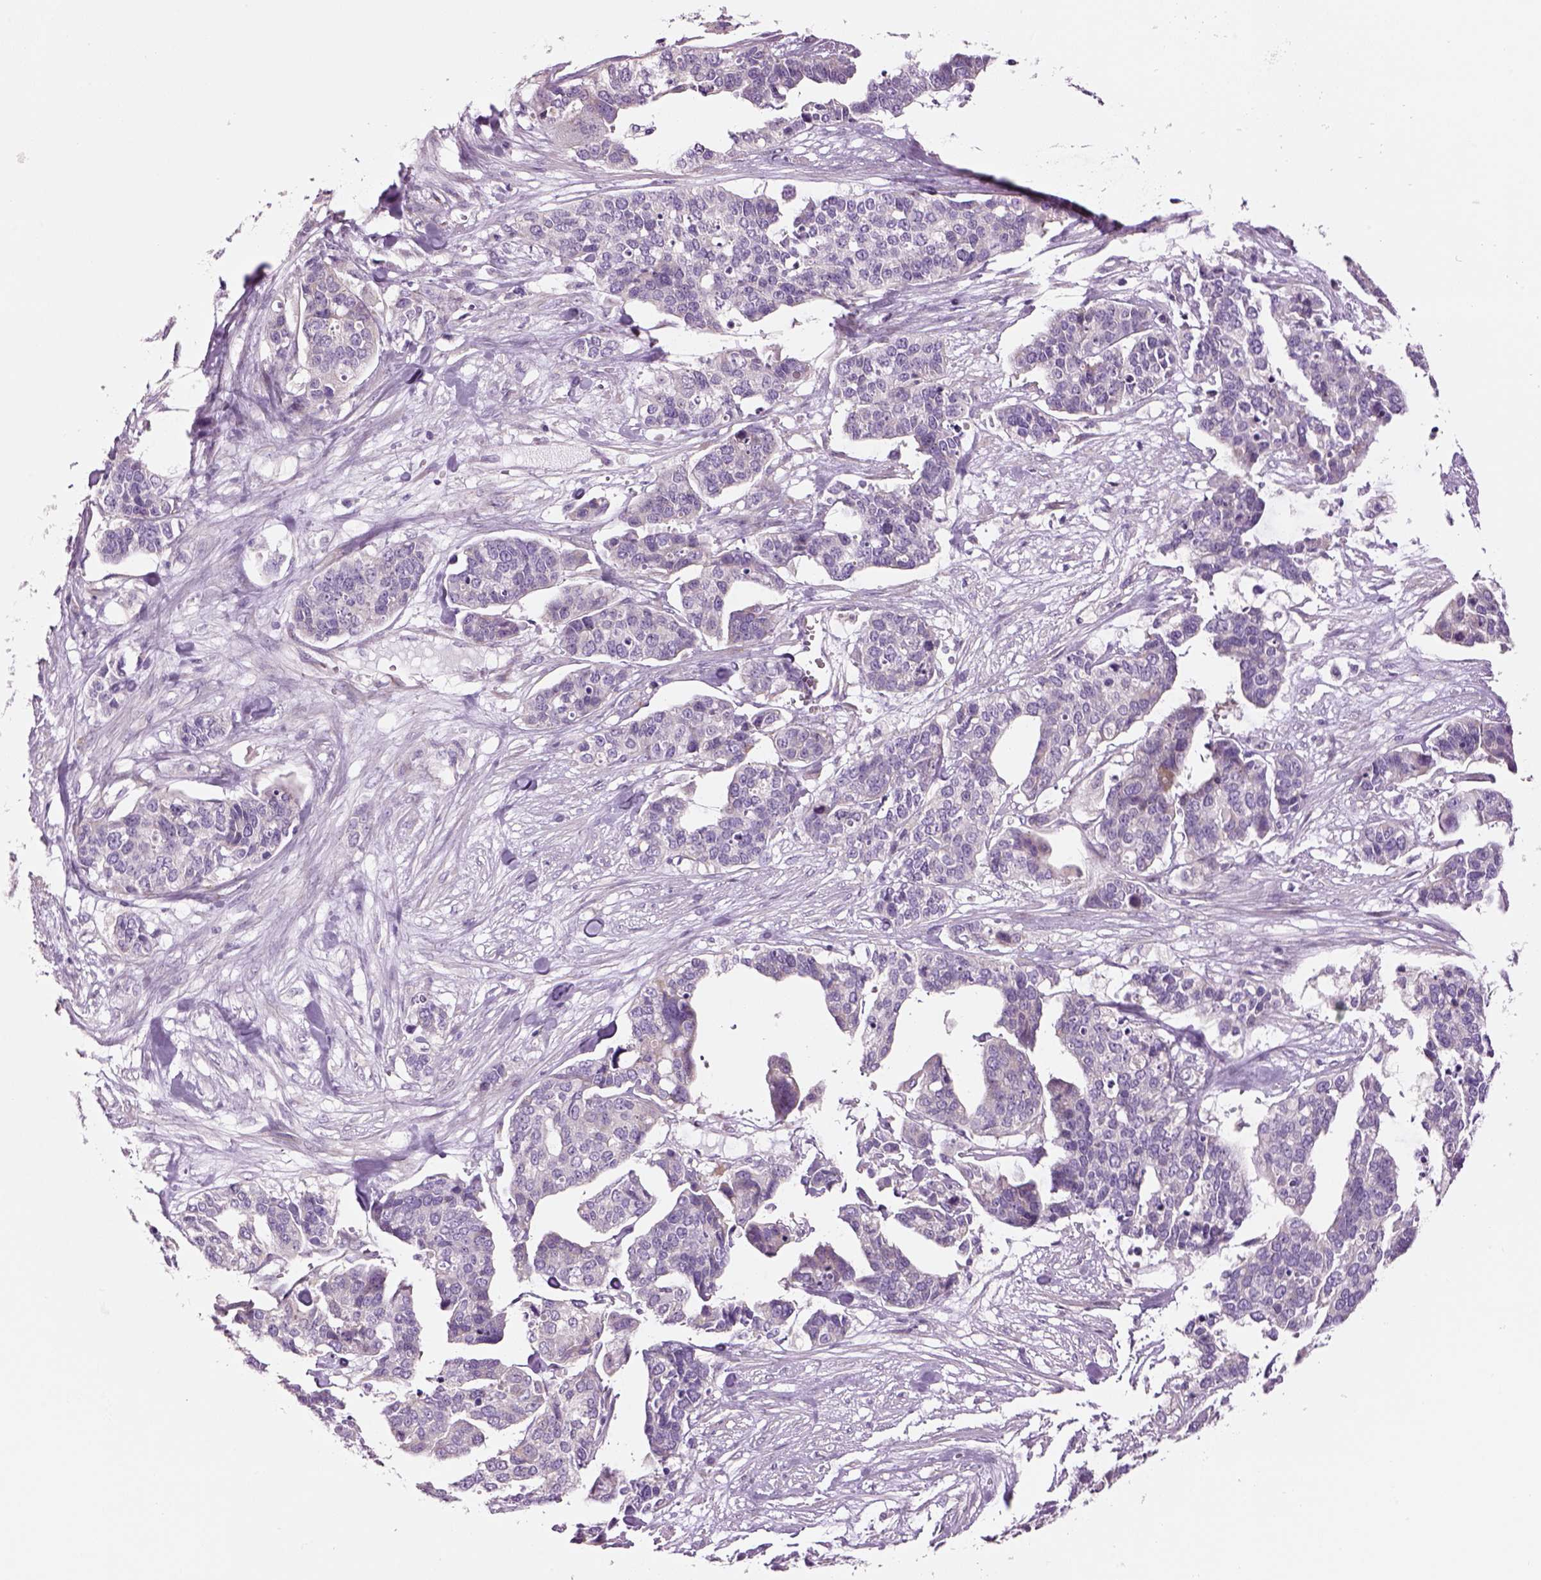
{"staining": {"intensity": "negative", "quantity": "none", "location": "none"}, "tissue": "ovarian cancer", "cell_type": "Tumor cells", "image_type": "cancer", "snomed": [{"axis": "morphology", "description": "Carcinoma, endometroid"}, {"axis": "topography", "description": "Ovary"}], "caption": "A photomicrograph of human ovarian endometroid carcinoma is negative for staining in tumor cells. (DAB (3,3'-diaminobenzidine) immunohistochemistry visualized using brightfield microscopy, high magnification).", "gene": "IFT52", "patient": {"sex": "female", "age": 65}}